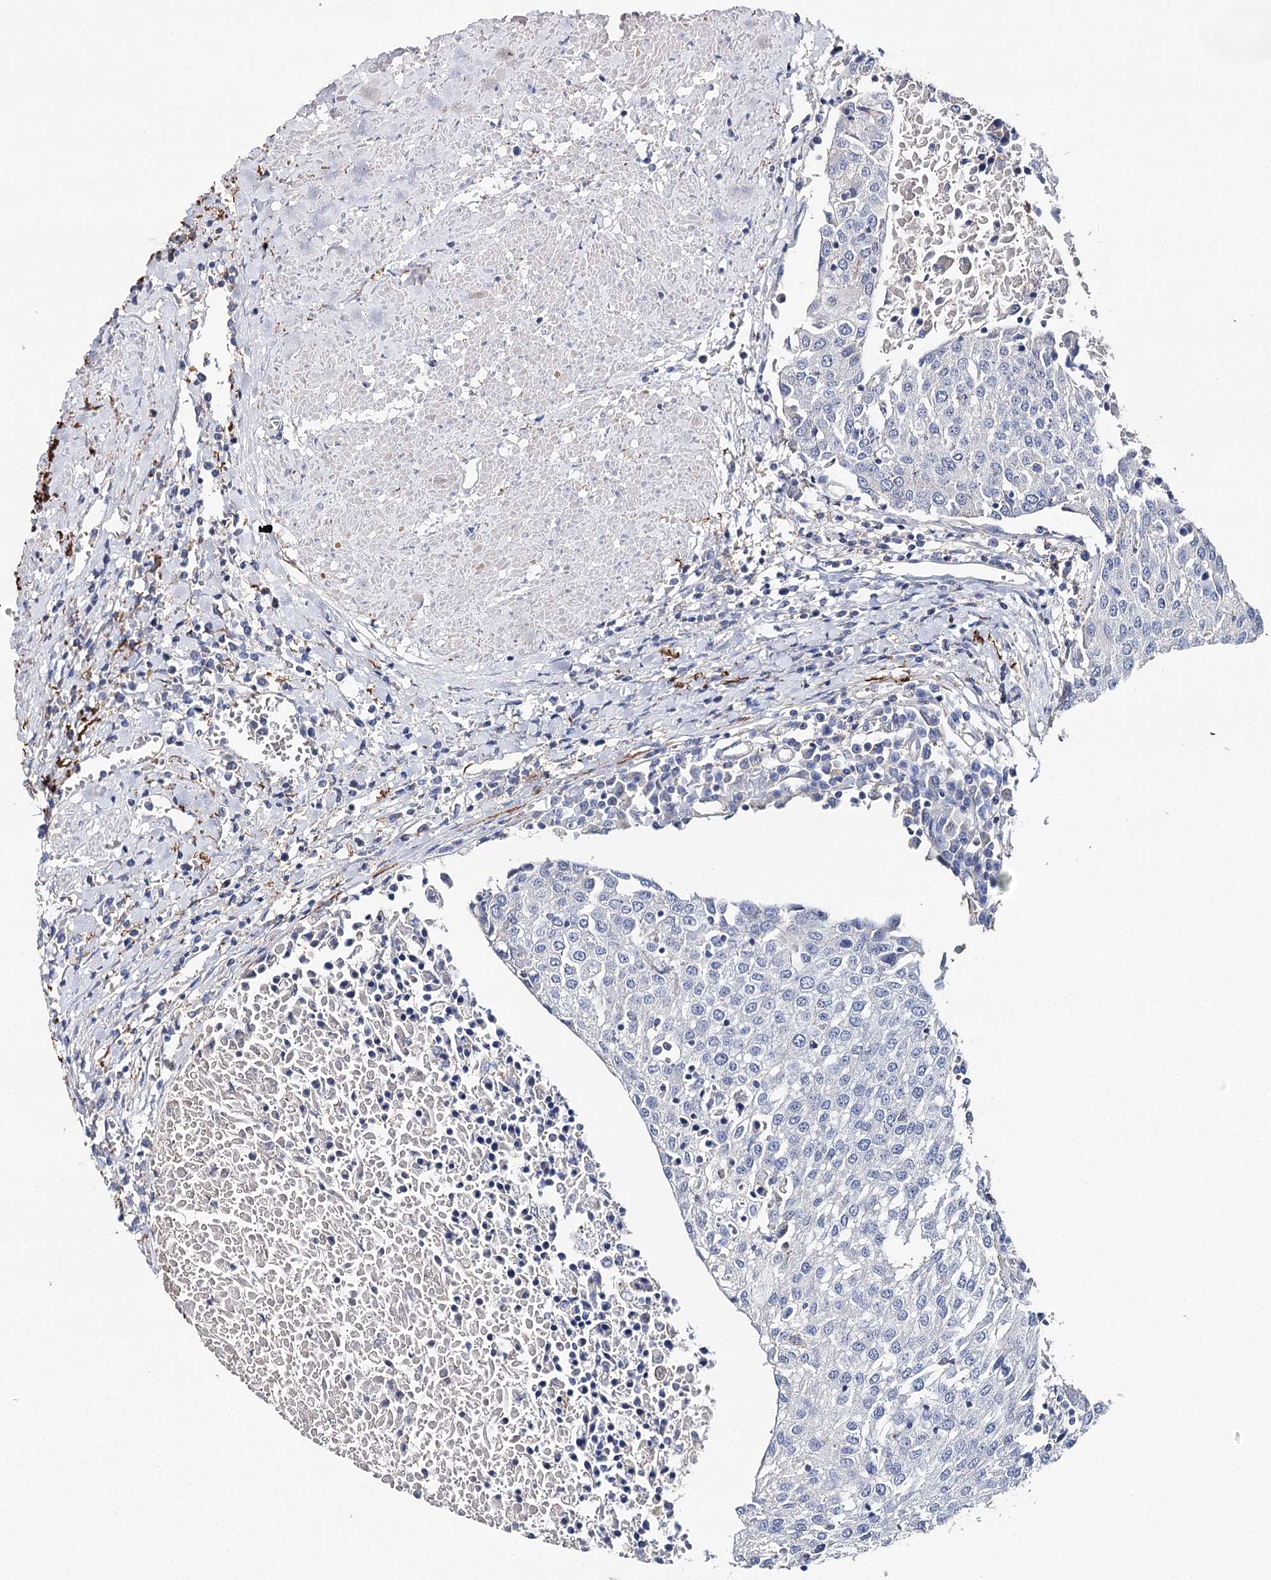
{"staining": {"intensity": "negative", "quantity": "none", "location": "none"}, "tissue": "urothelial cancer", "cell_type": "Tumor cells", "image_type": "cancer", "snomed": [{"axis": "morphology", "description": "Urothelial carcinoma, High grade"}, {"axis": "topography", "description": "Urinary bladder"}], "caption": "Human high-grade urothelial carcinoma stained for a protein using IHC displays no staining in tumor cells.", "gene": "EPYC", "patient": {"sex": "female", "age": 85}}